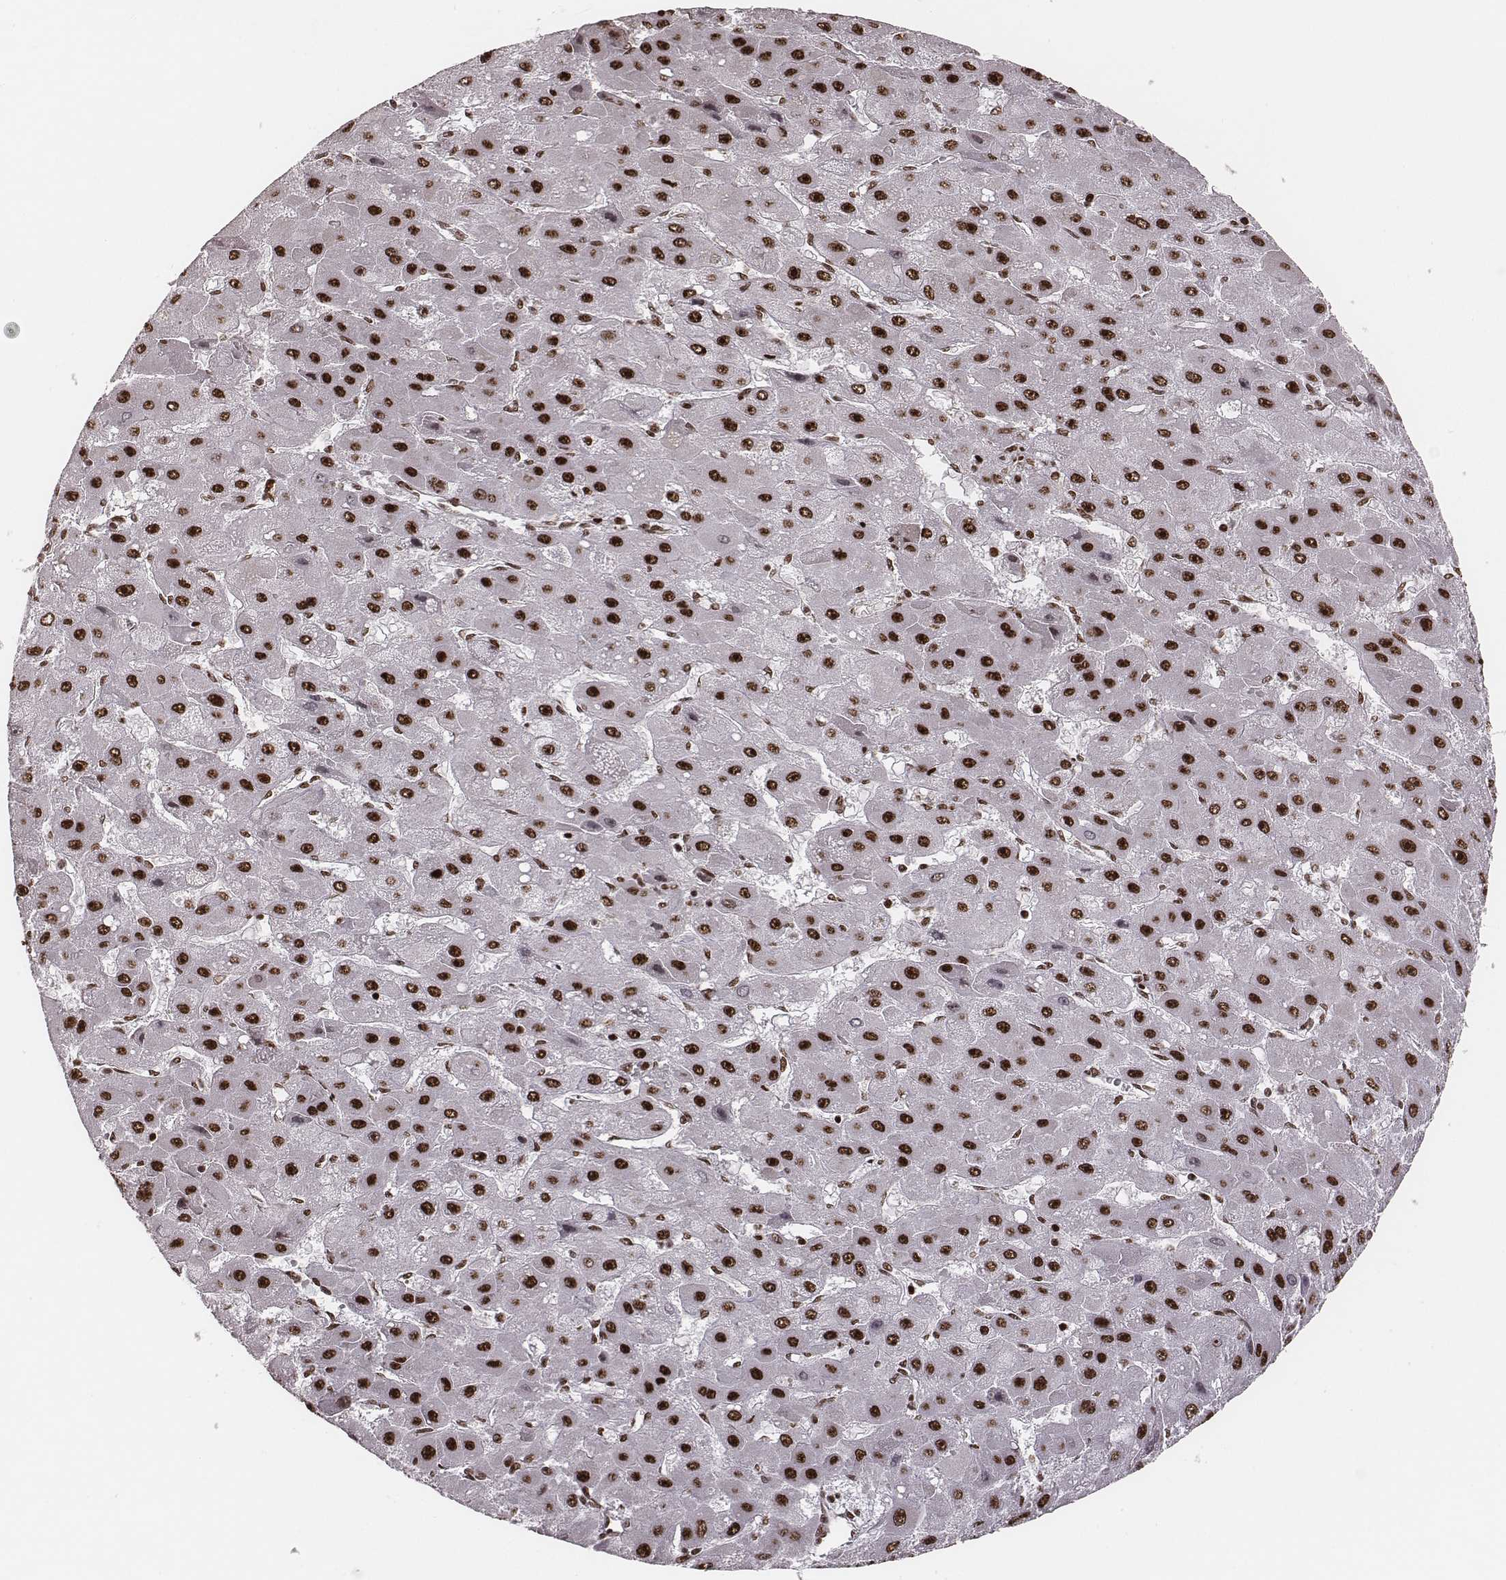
{"staining": {"intensity": "strong", "quantity": ">75%", "location": "nuclear"}, "tissue": "liver cancer", "cell_type": "Tumor cells", "image_type": "cancer", "snomed": [{"axis": "morphology", "description": "Carcinoma, Hepatocellular, NOS"}, {"axis": "topography", "description": "Liver"}], "caption": "Tumor cells display strong nuclear staining in approximately >75% of cells in liver hepatocellular carcinoma.", "gene": "VRK3", "patient": {"sex": "female", "age": 25}}